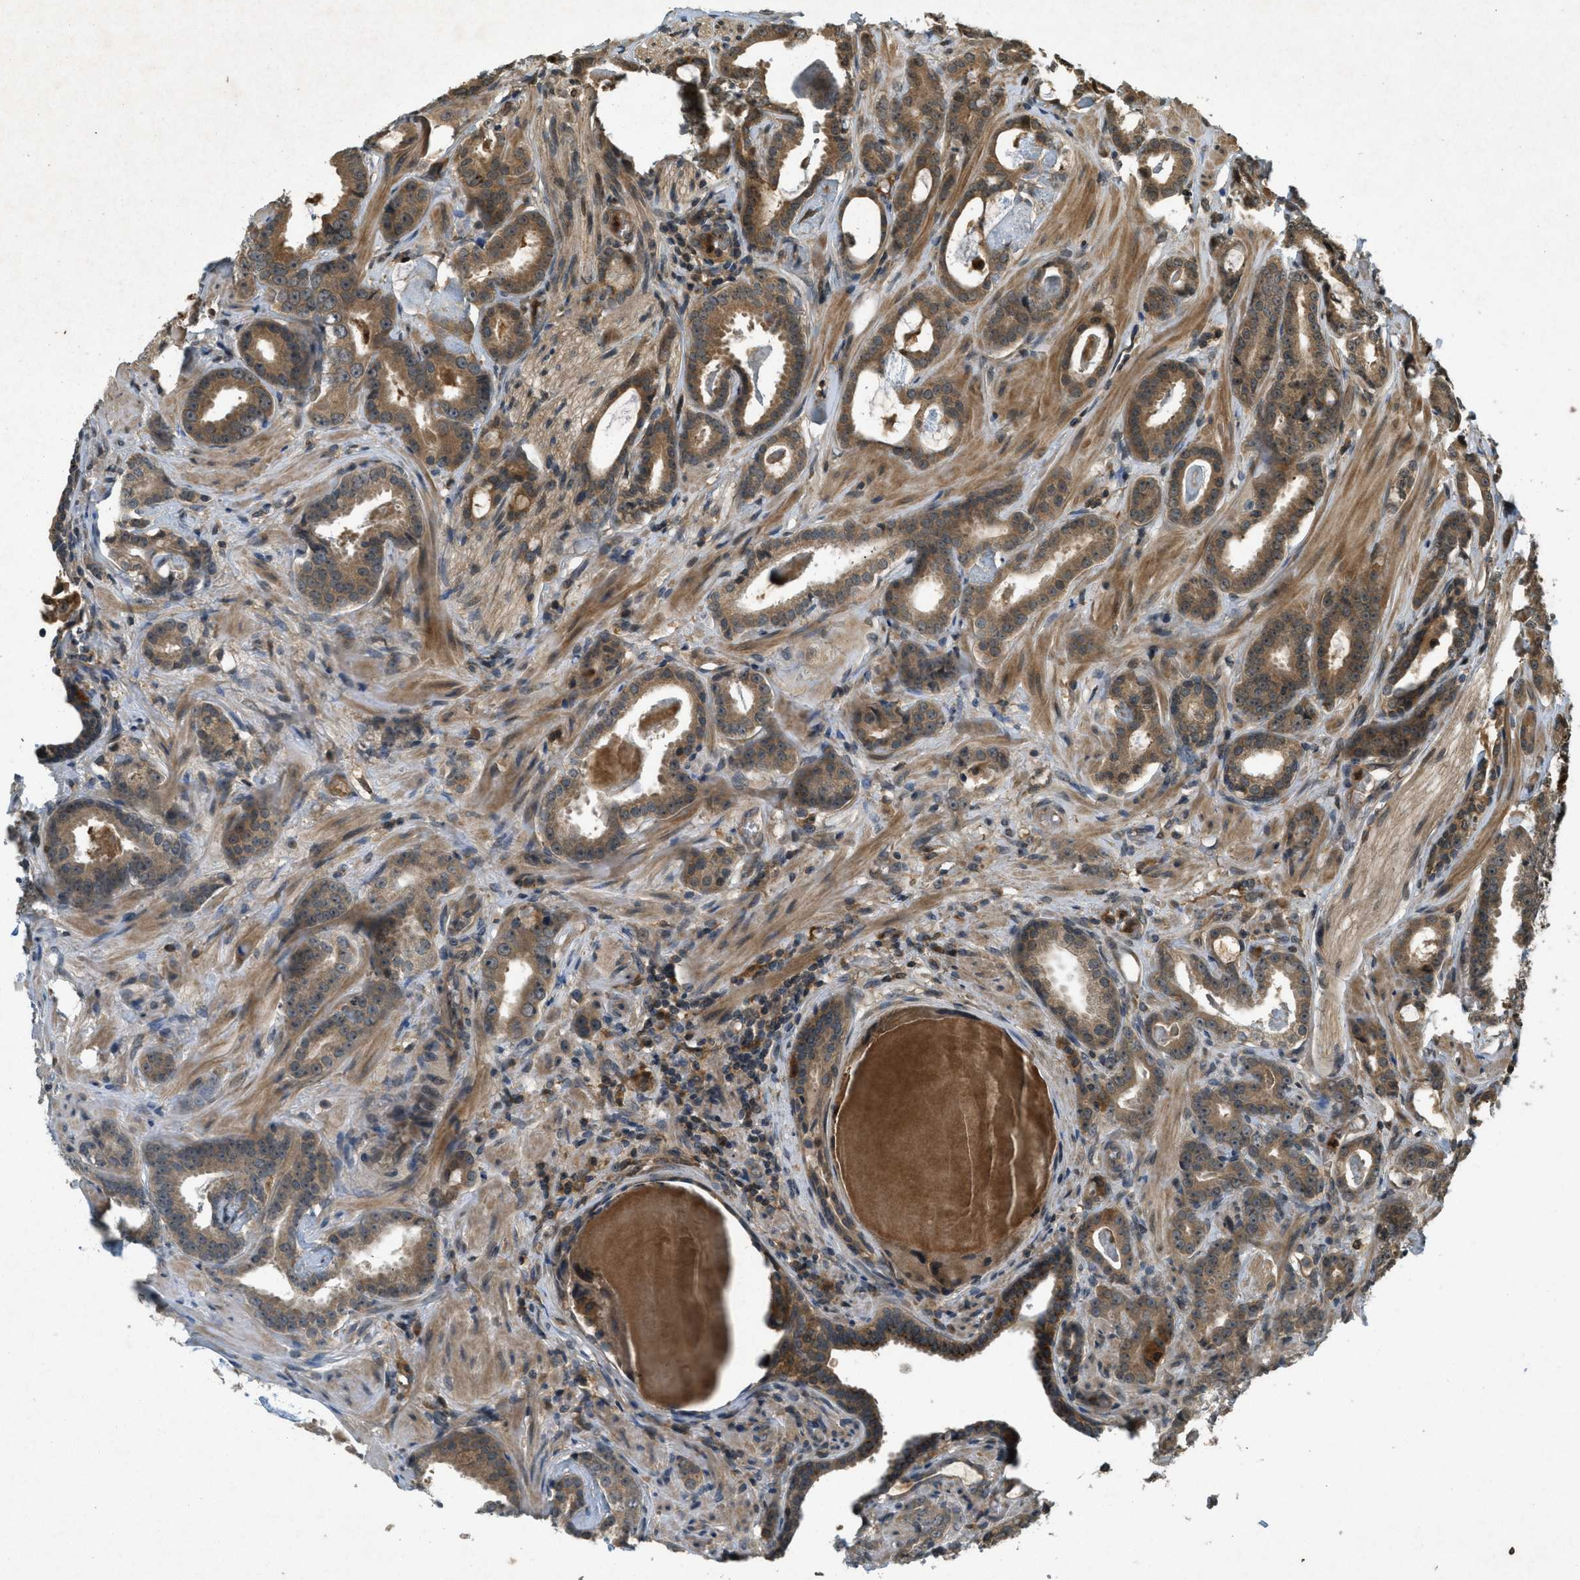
{"staining": {"intensity": "moderate", "quantity": ">75%", "location": "cytoplasmic/membranous"}, "tissue": "prostate cancer", "cell_type": "Tumor cells", "image_type": "cancer", "snomed": [{"axis": "morphology", "description": "Adenocarcinoma, Low grade"}, {"axis": "topography", "description": "Prostate"}], "caption": "Protein expression analysis of human adenocarcinoma (low-grade) (prostate) reveals moderate cytoplasmic/membranous staining in approximately >75% of tumor cells.", "gene": "ATG7", "patient": {"sex": "male", "age": 53}}